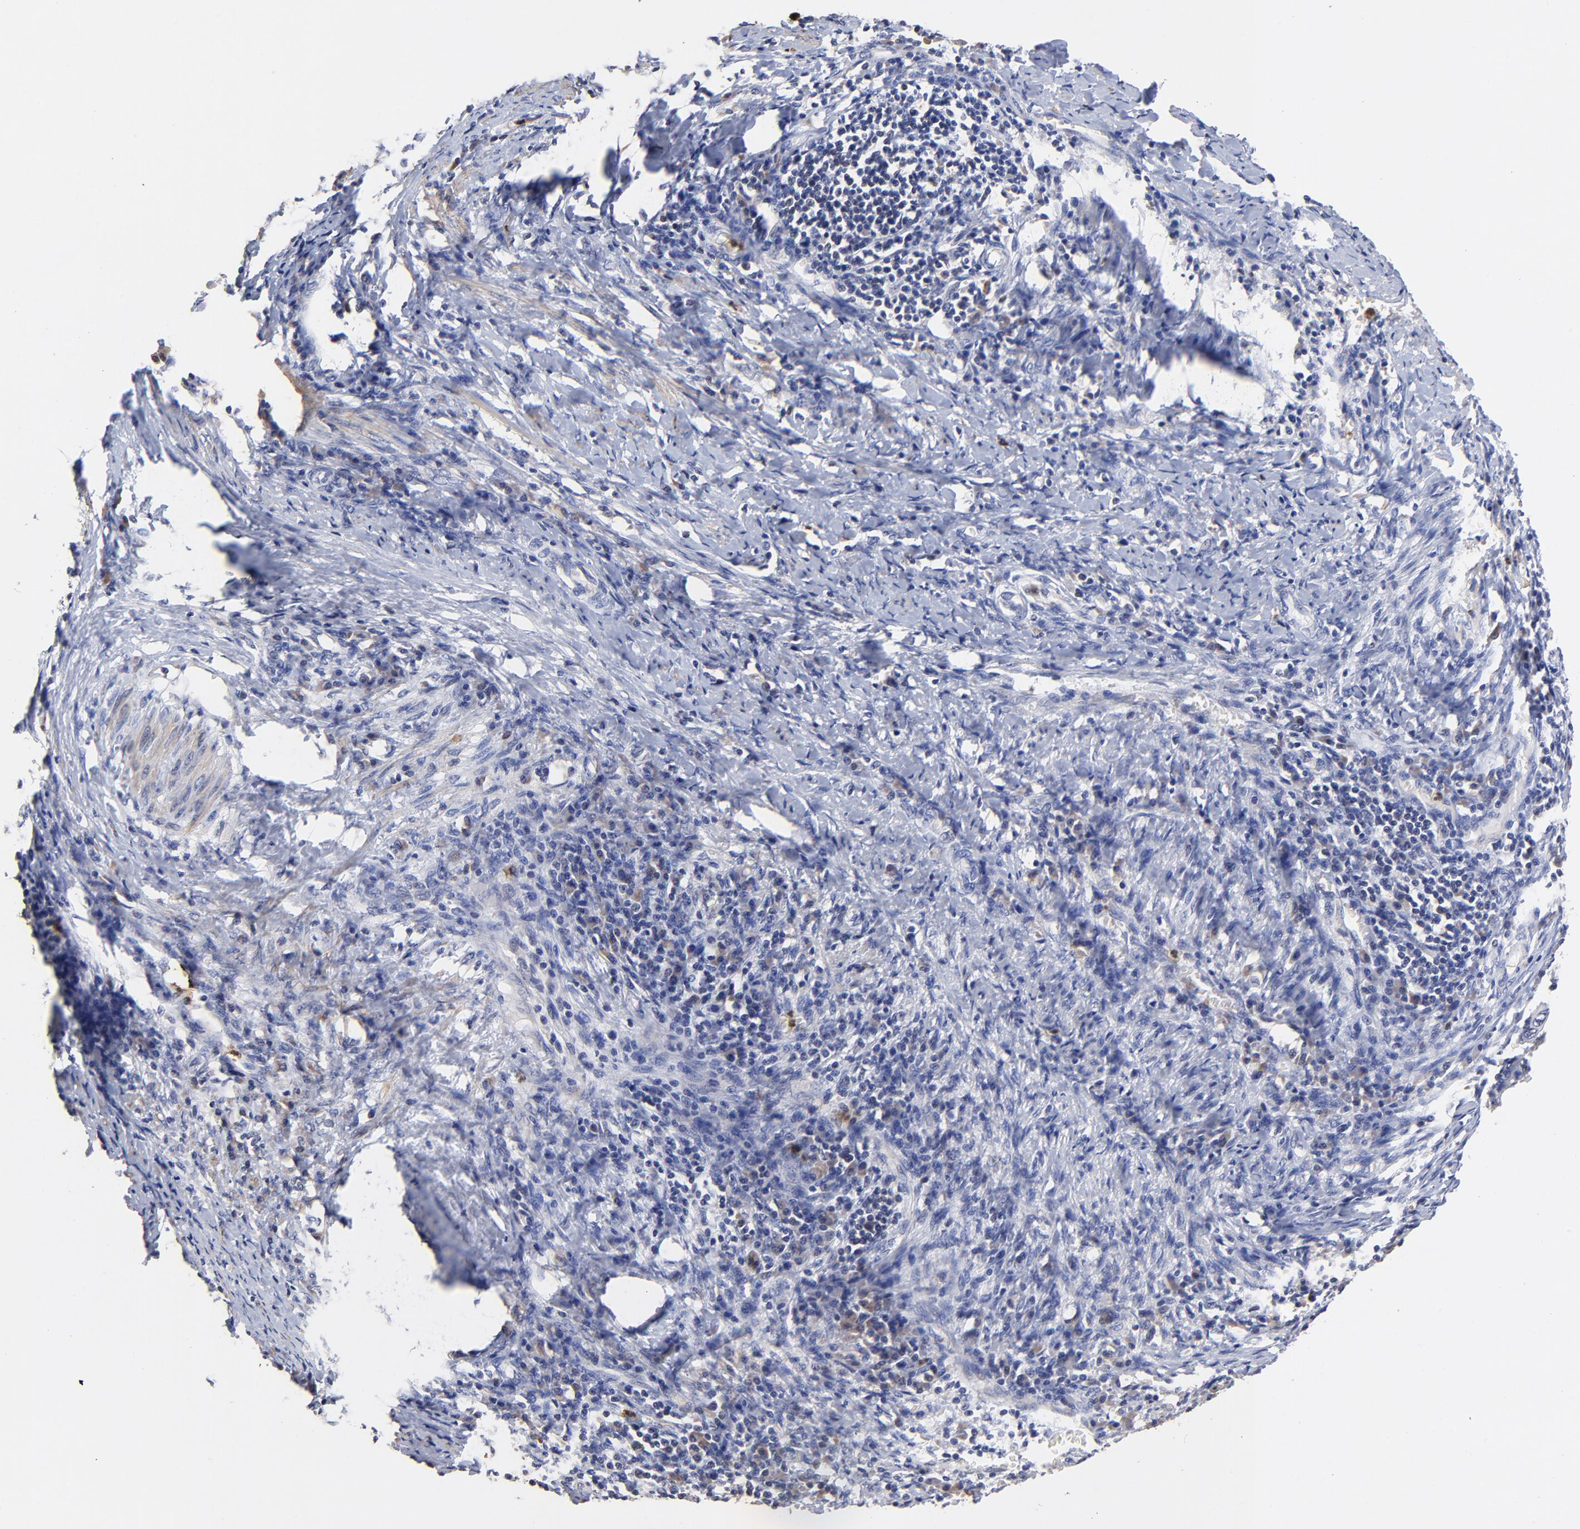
{"staining": {"intensity": "negative", "quantity": "none", "location": "none"}, "tissue": "cervical cancer", "cell_type": "Tumor cells", "image_type": "cancer", "snomed": [{"axis": "morphology", "description": "Squamous cell carcinoma, NOS"}, {"axis": "topography", "description": "Cervix"}], "caption": "IHC image of neoplastic tissue: human squamous cell carcinoma (cervical) stained with DAB (3,3'-diaminobenzidine) reveals no significant protein staining in tumor cells.", "gene": "BBOF1", "patient": {"sex": "female", "age": 54}}